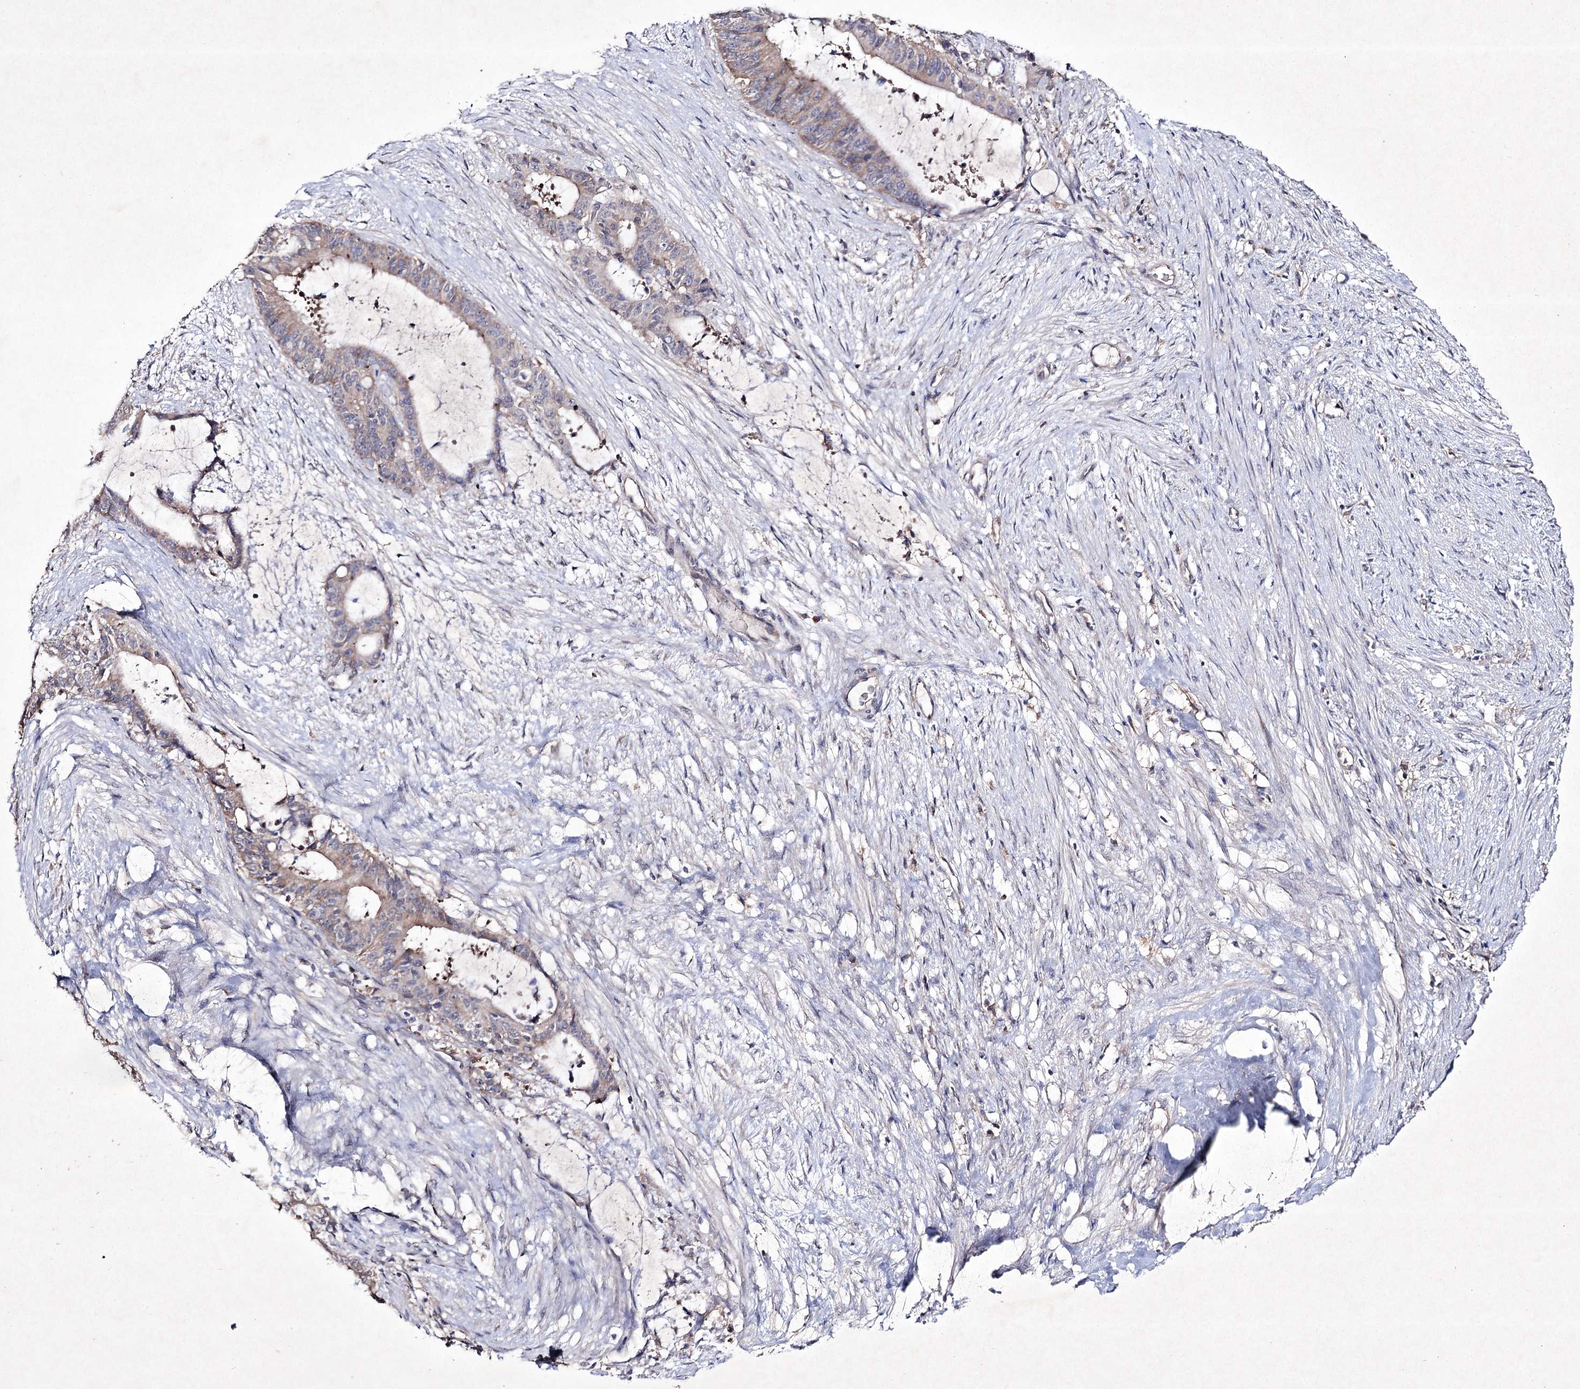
{"staining": {"intensity": "weak", "quantity": ">75%", "location": "cytoplasmic/membranous"}, "tissue": "liver cancer", "cell_type": "Tumor cells", "image_type": "cancer", "snomed": [{"axis": "morphology", "description": "Normal tissue, NOS"}, {"axis": "morphology", "description": "Cholangiocarcinoma"}, {"axis": "topography", "description": "Liver"}, {"axis": "topography", "description": "Peripheral nerve tissue"}], "caption": "Human cholangiocarcinoma (liver) stained with a protein marker demonstrates weak staining in tumor cells.", "gene": "SEMA4G", "patient": {"sex": "female", "age": 73}}